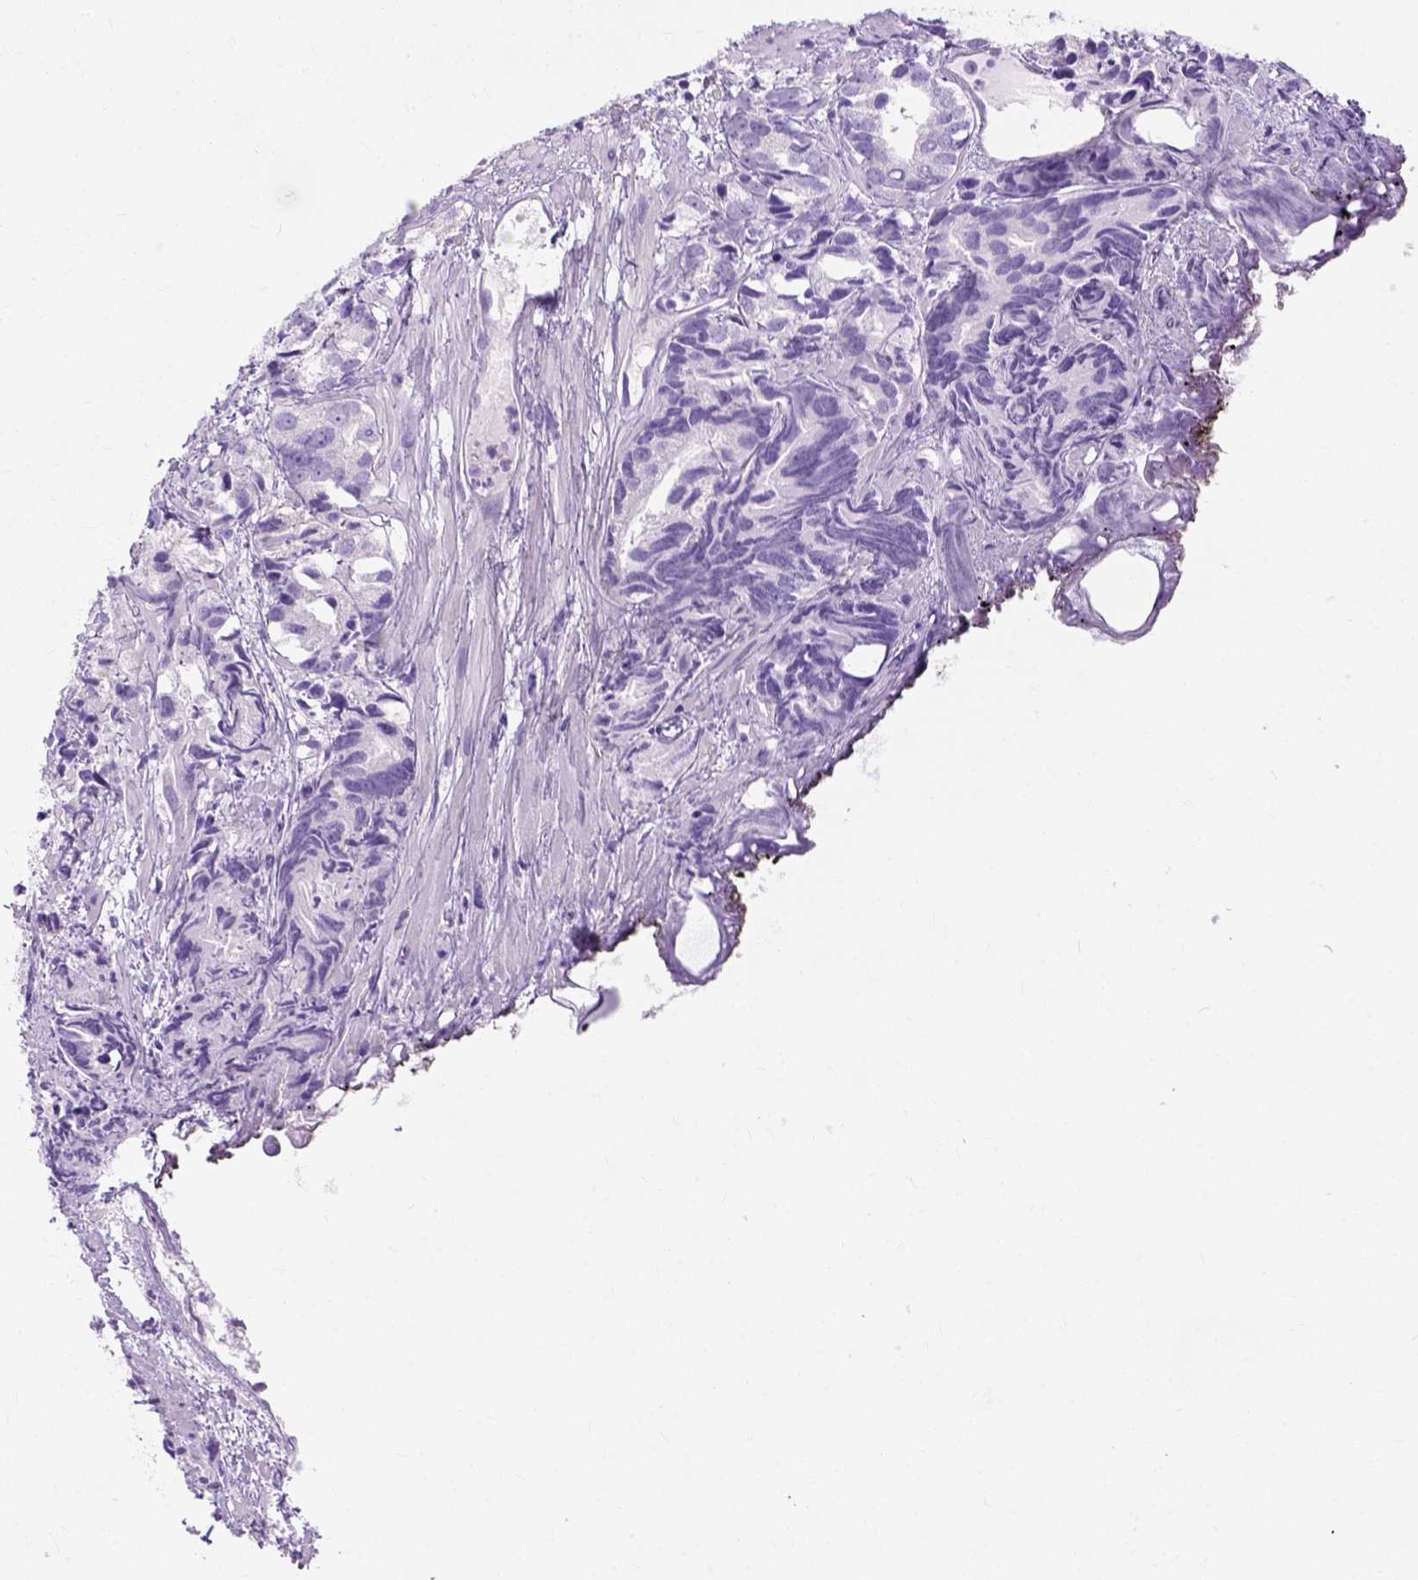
{"staining": {"intensity": "negative", "quantity": "none", "location": "none"}, "tissue": "prostate cancer", "cell_type": "Tumor cells", "image_type": "cancer", "snomed": [{"axis": "morphology", "description": "Adenocarcinoma, High grade"}, {"axis": "topography", "description": "Prostate"}], "caption": "Adenocarcinoma (high-grade) (prostate) was stained to show a protein in brown. There is no significant positivity in tumor cells.", "gene": "MYH15", "patient": {"sex": "male", "age": 79}}